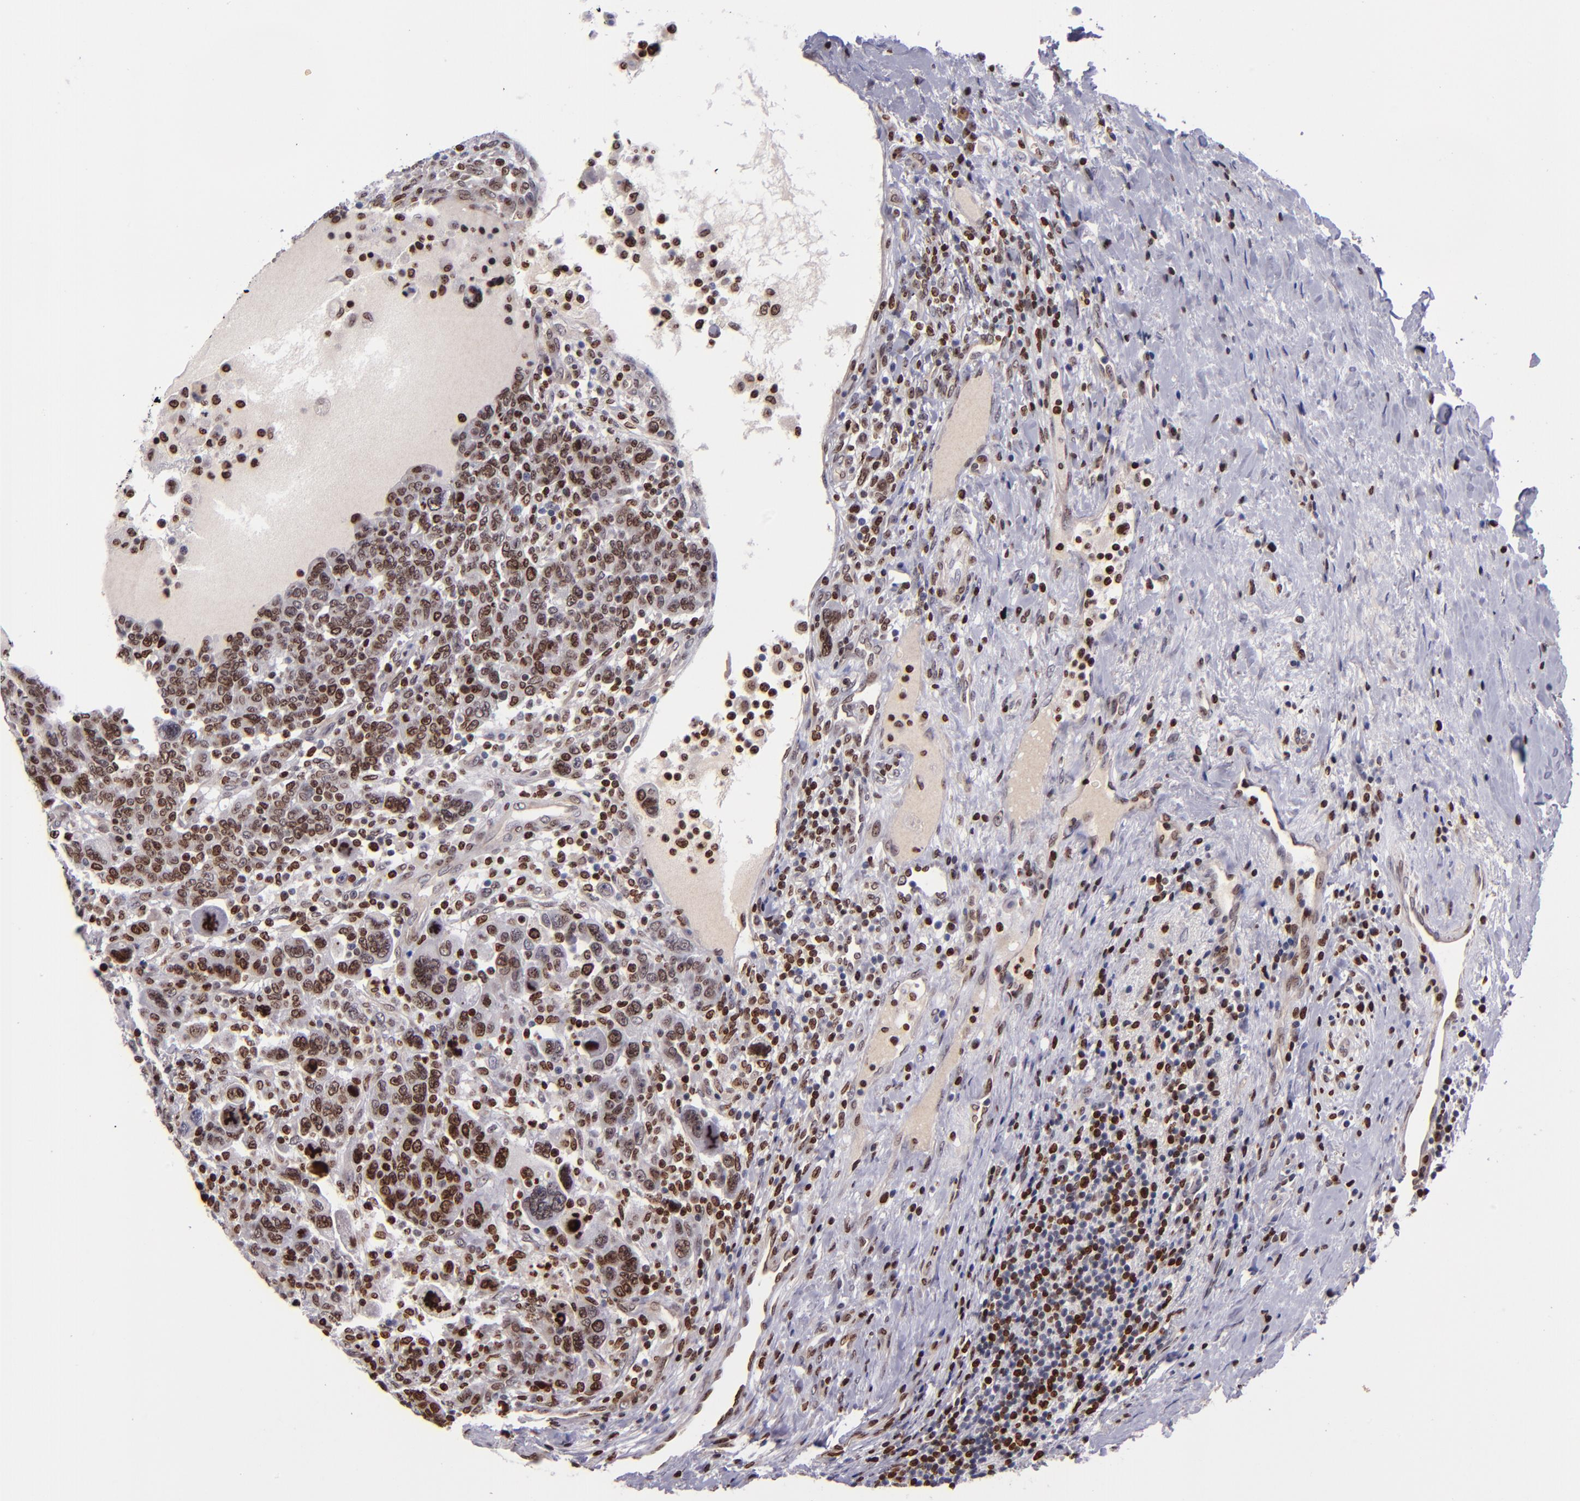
{"staining": {"intensity": "strong", "quantity": ">75%", "location": "nuclear"}, "tissue": "breast cancer", "cell_type": "Tumor cells", "image_type": "cancer", "snomed": [{"axis": "morphology", "description": "Duct carcinoma"}, {"axis": "topography", "description": "Breast"}], "caption": "This micrograph shows breast cancer (infiltrating ductal carcinoma) stained with IHC to label a protein in brown. The nuclear of tumor cells show strong positivity for the protein. Nuclei are counter-stained blue.", "gene": "CDKL5", "patient": {"sex": "female", "age": 37}}